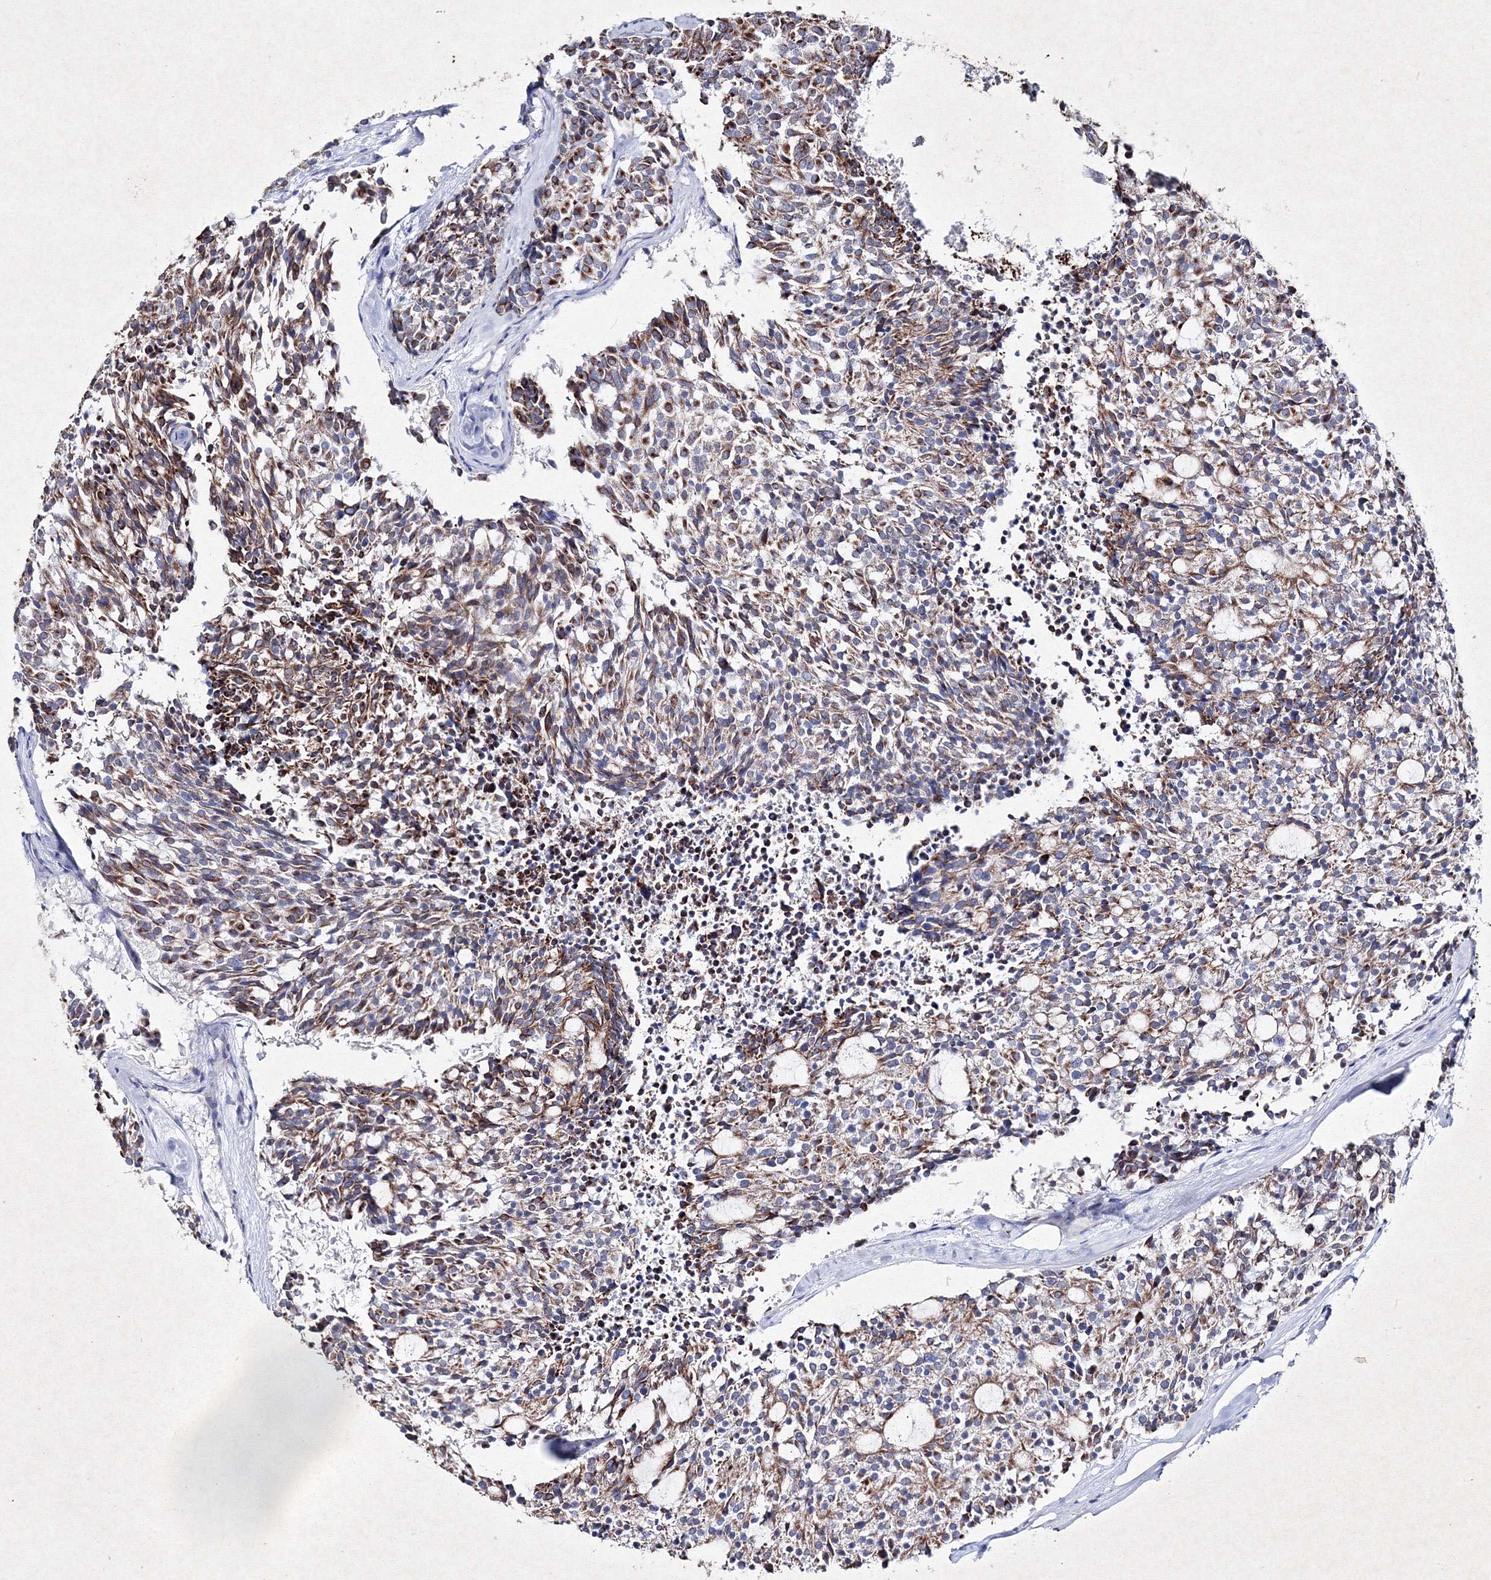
{"staining": {"intensity": "moderate", "quantity": "25%-75%", "location": "cytoplasmic/membranous"}, "tissue": "carcinoid", "cell_type": "Tumor cells", "image_type": "cancer", "snomed": [{"axis": "morphology", "description": "Carcinoid, malignant, NOS"}, {"axis": "topography", "description": "Pancreas"}], "caption": "Carcinoid (malignant) was stained to show a protein in brown. There is medium levels of moderate cytoplasmic/membranous positivity in about 25%-75% of tumor cells.", "gene": "SMIM29", "patient": {"sex": "female", "age": 54}}